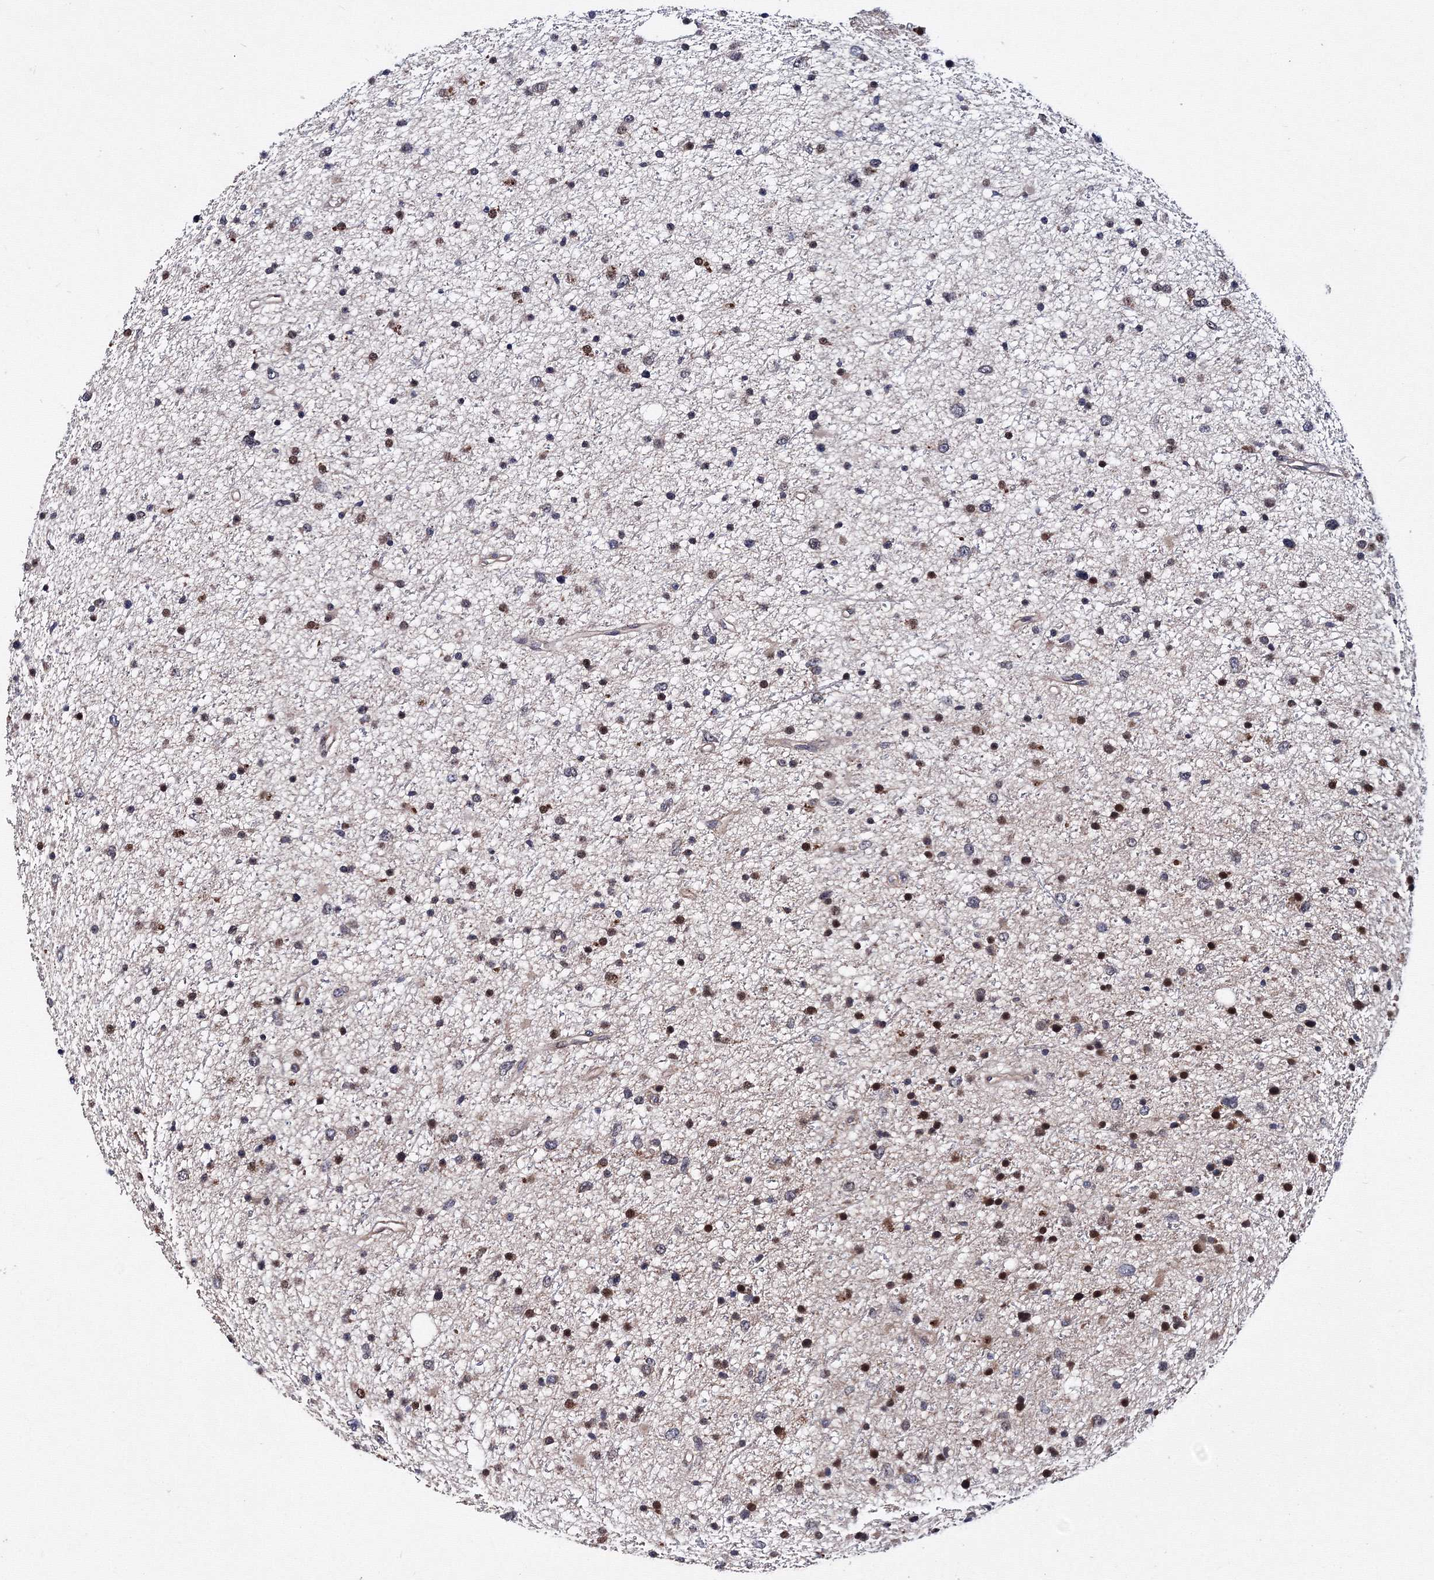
{"staining": {"intensity": "moderate", "quantity": "<25%", "location": "nuclear"}, "tissue": "glioma", "cell_type": "Tumor cells", "image_type": "cancer", "snomed": [{"axis": "morphology", "description": "Glioma, malignant, Low grade"}, {"axis": "topography", "description": "Cerebral cortex"}], "caption": "Approximately <25% of tumor cells in human glioma reveal moderate nuclear protein expression as visualized by brown immunohistochemical staining.", "gene": "PHYKPL", "patient": {"sex": "female", "age": 39}}